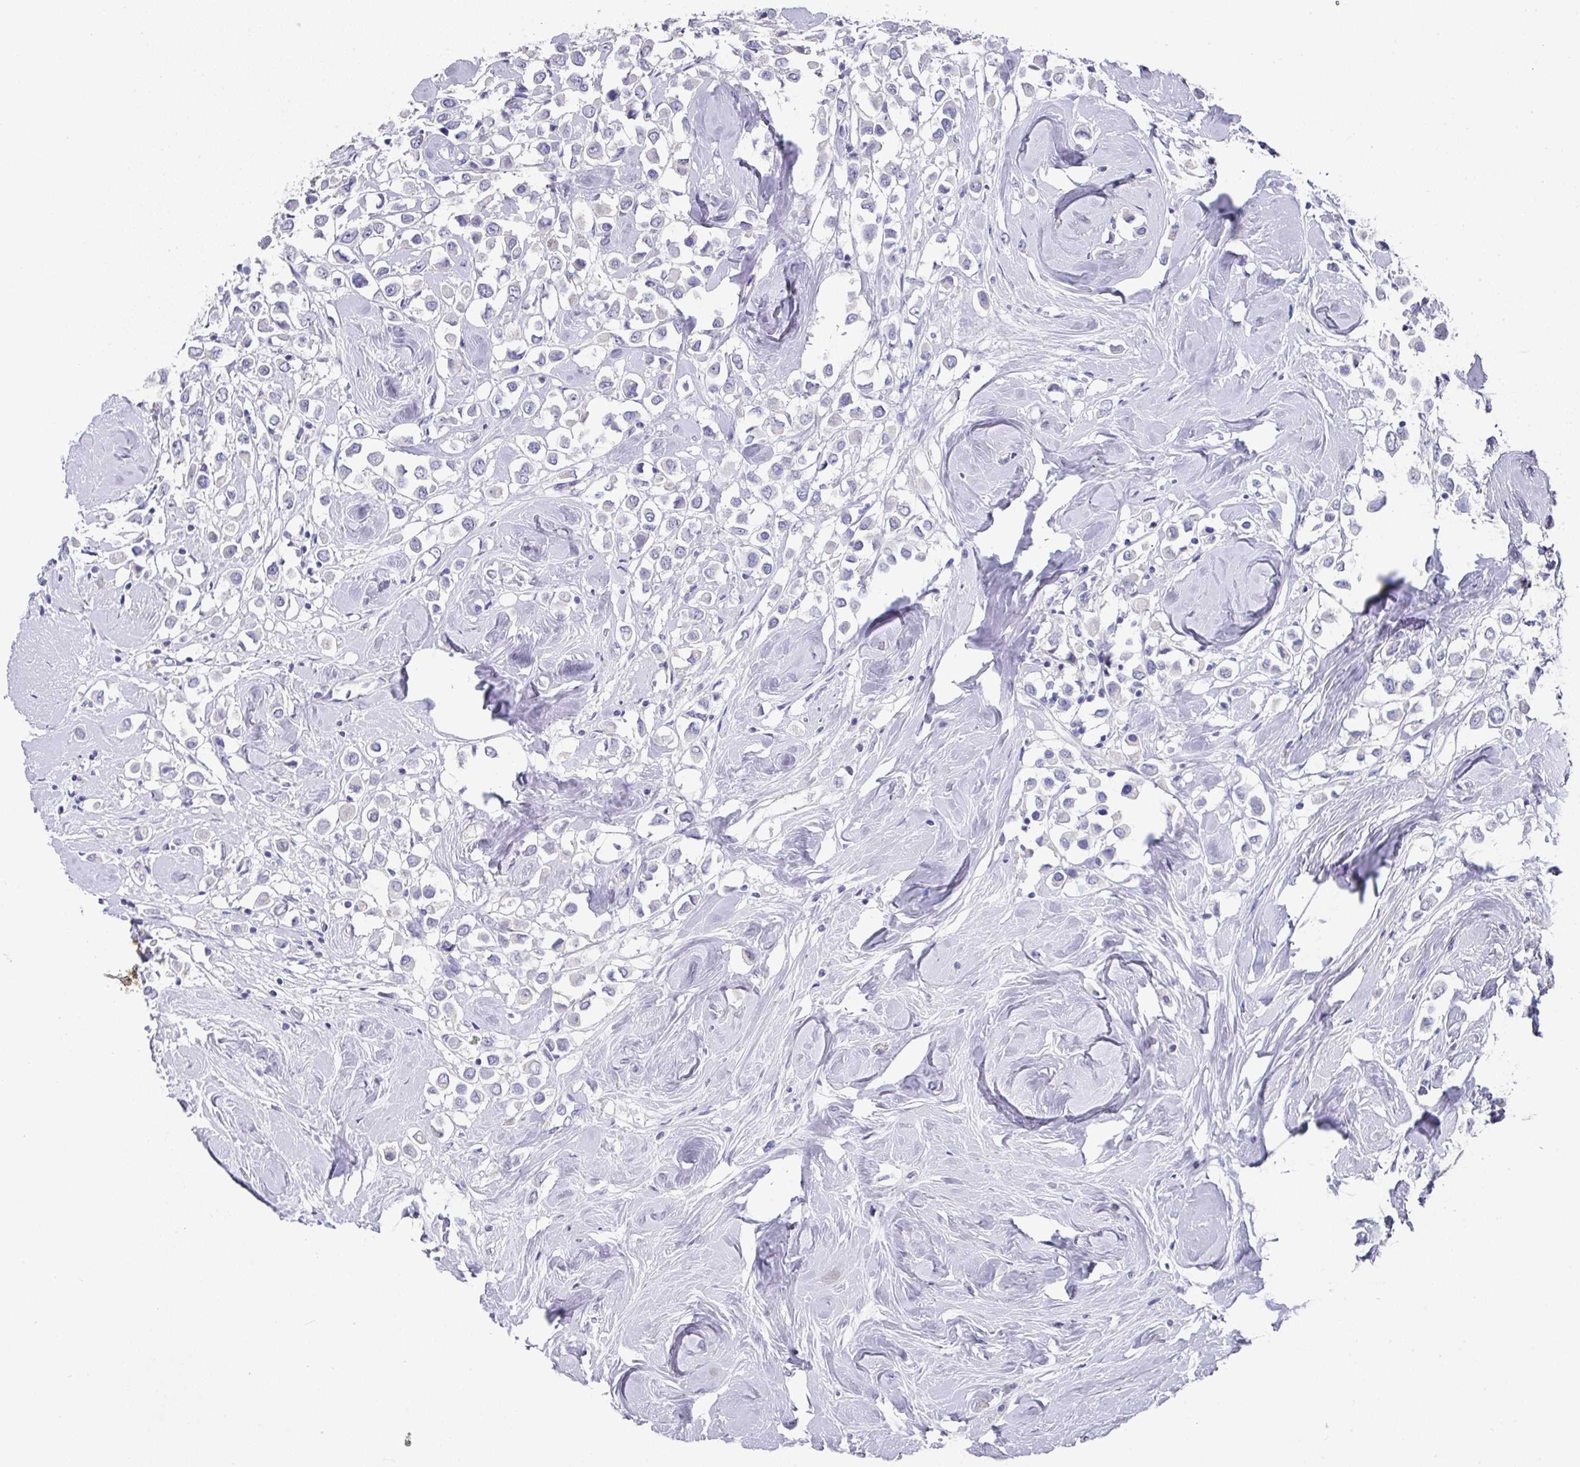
{"staining": {"intensity": "negative", "quantity": "none", "location": "none"}, "tissue": "breast cancer", "cell_type": "Tumor cells", "image_type": "cancer", "snomed": [{"axis": "morphology", "description": "Duct carcinoma"}, {"axis": "topography", "description": "Breast"}], "caption": "IHC histopathology image of invasive ductal carcinoma (breast) stained for a protein (brown), which exhibits no expression in tumor cells. (Brightfield microscopy of DAB immunohistochemistry (IHC) at high magnification).", "gene": "DAZL", "patient": {"sex": "female", "age": 61}}